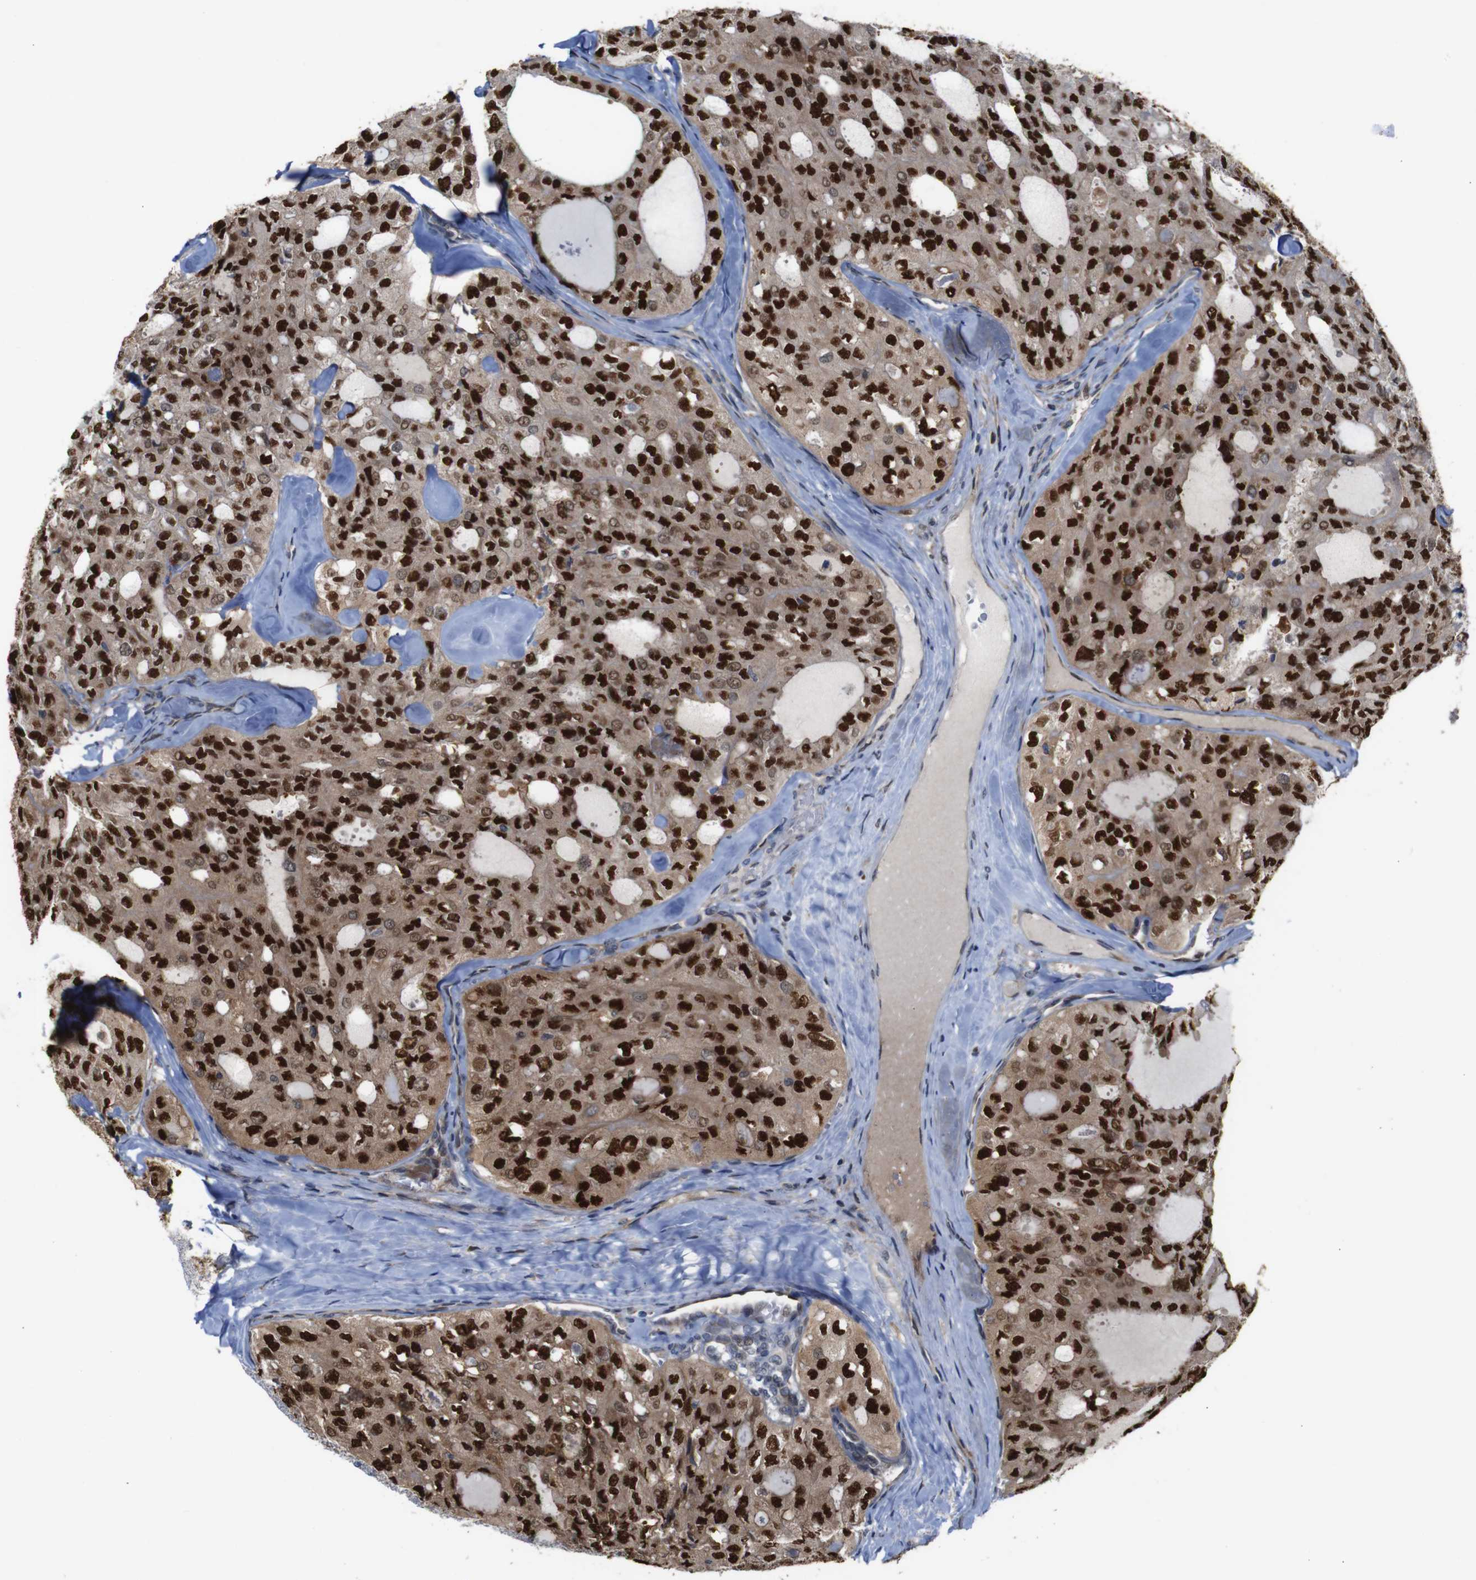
{"staining": {"intensity": "strong", "quantity": ">75%", "location": "cytoplasmic/membranous,nuclear"}, "tissue": "thyroid cancer", "cell_type": "Tumor cells", "image_type": "cancer", "snomed": [{"axis": "morphology", "description": "Follicular adenoma carcinoma, NOS"}, {"axis": "topography", "description": "Thyroid gland"}], "caption": "Immunohistochemistry micrograph of neoplastic tissue: human follicular adenoma carcinoma (thyroid) stained using immunohistochemistry displays high levels of strong protein expression localized specifically in the cytoplasmic/membranous and nuclear of tumor cells, appearing as a cytoplasmic/membranous and nuclear brown color.", "gene": "PTPN1", "patient": {"sex": "male", "age": 75}}